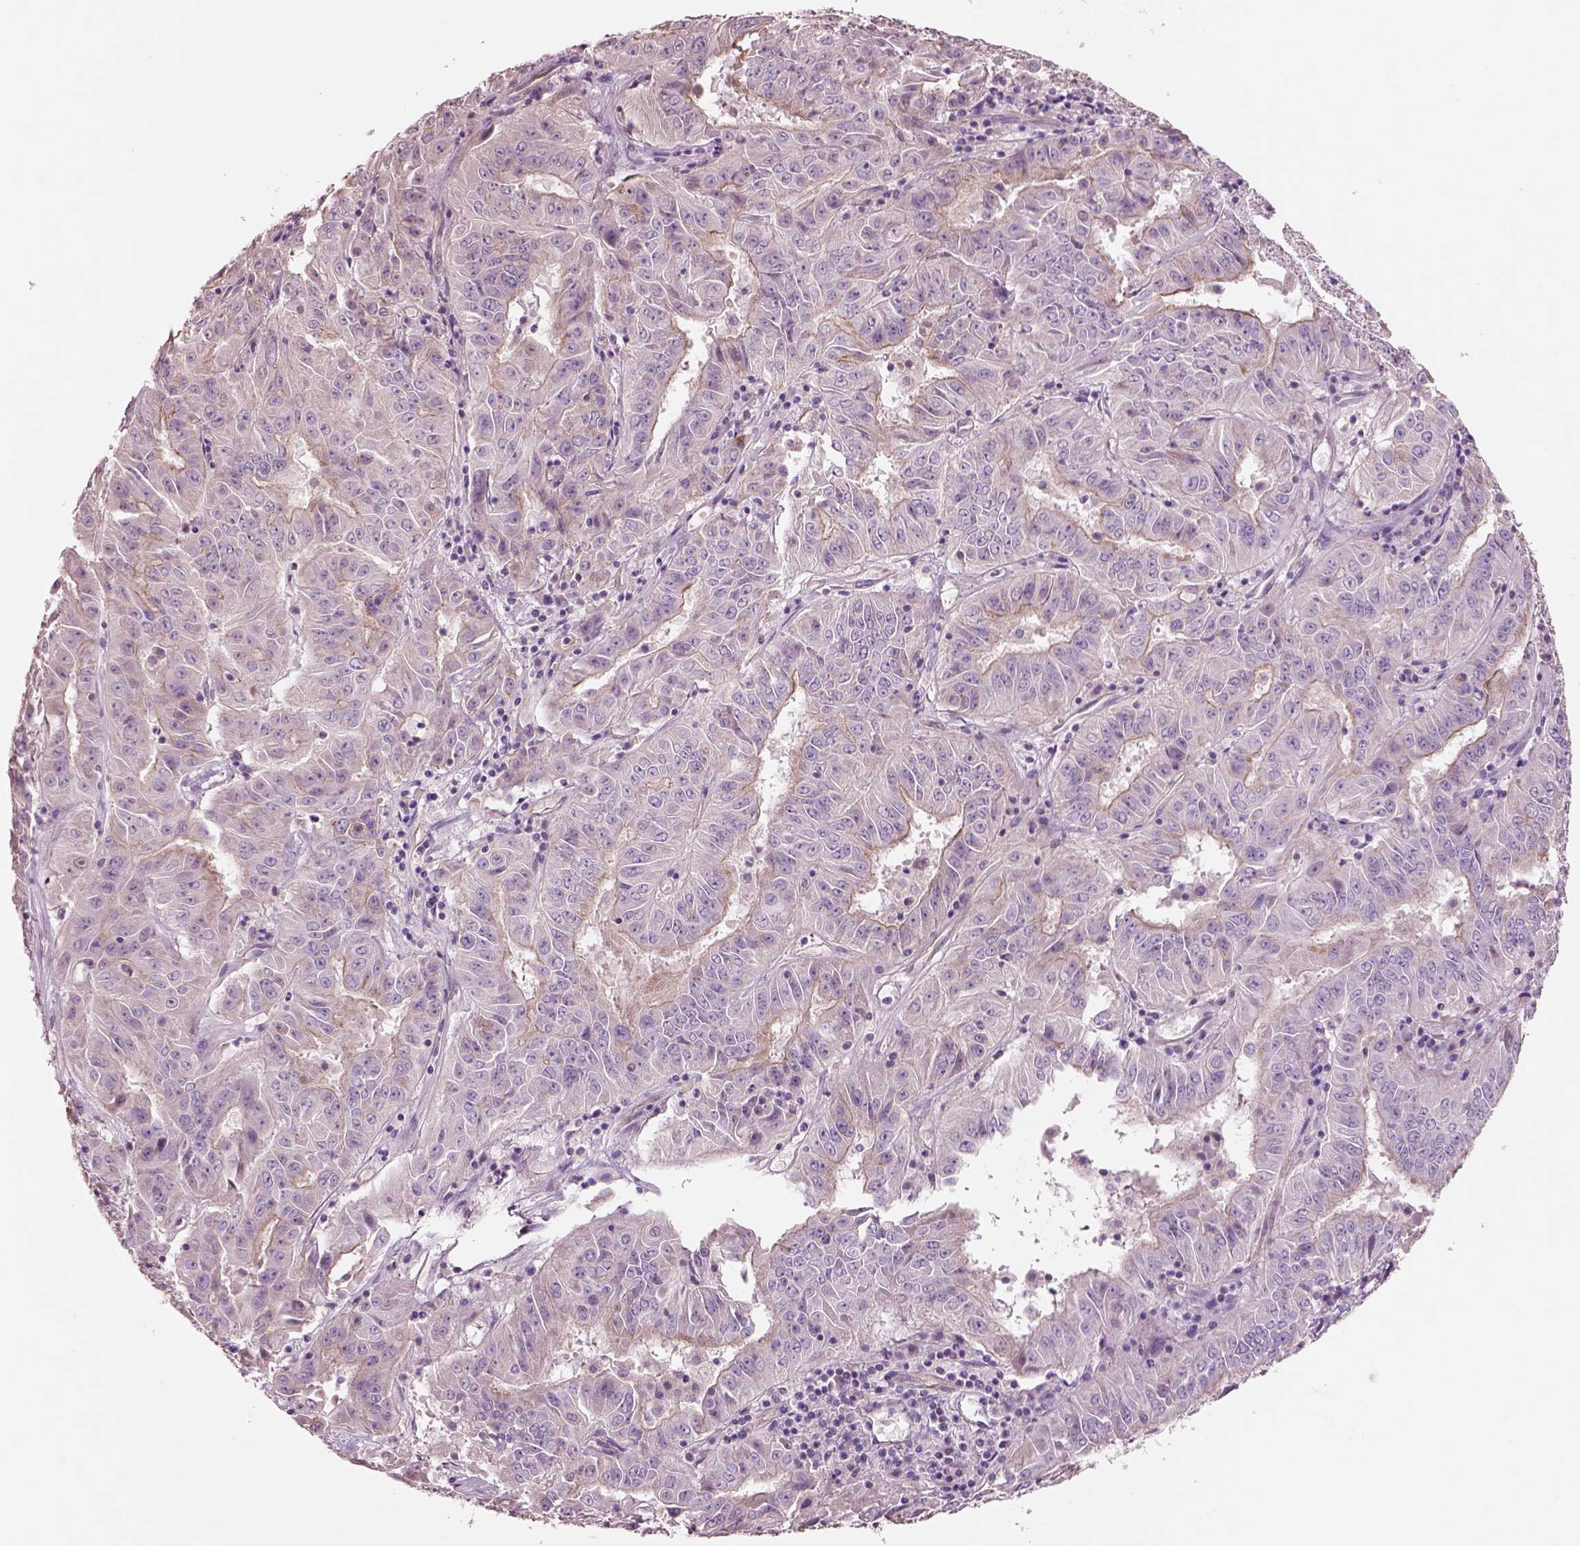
{"staining": {"intensity": "negative", "quantity": "none", "location": "none"}, "tissue": "pancreatic cancer", "cell_type": "Tumor cells", "image_type": "cancer", "snomed": [{"axis": "morphology", "description": "Adenocarcinoma, NOS"}, {"axis": "topography", "description": "Pancreas"}], "caption": "Tumor cells show no significant expression in pancreatic cancer (adenocarcinoma).", "gene": "DUOXA2", "patient": {"sex": "male", "age": 63}}